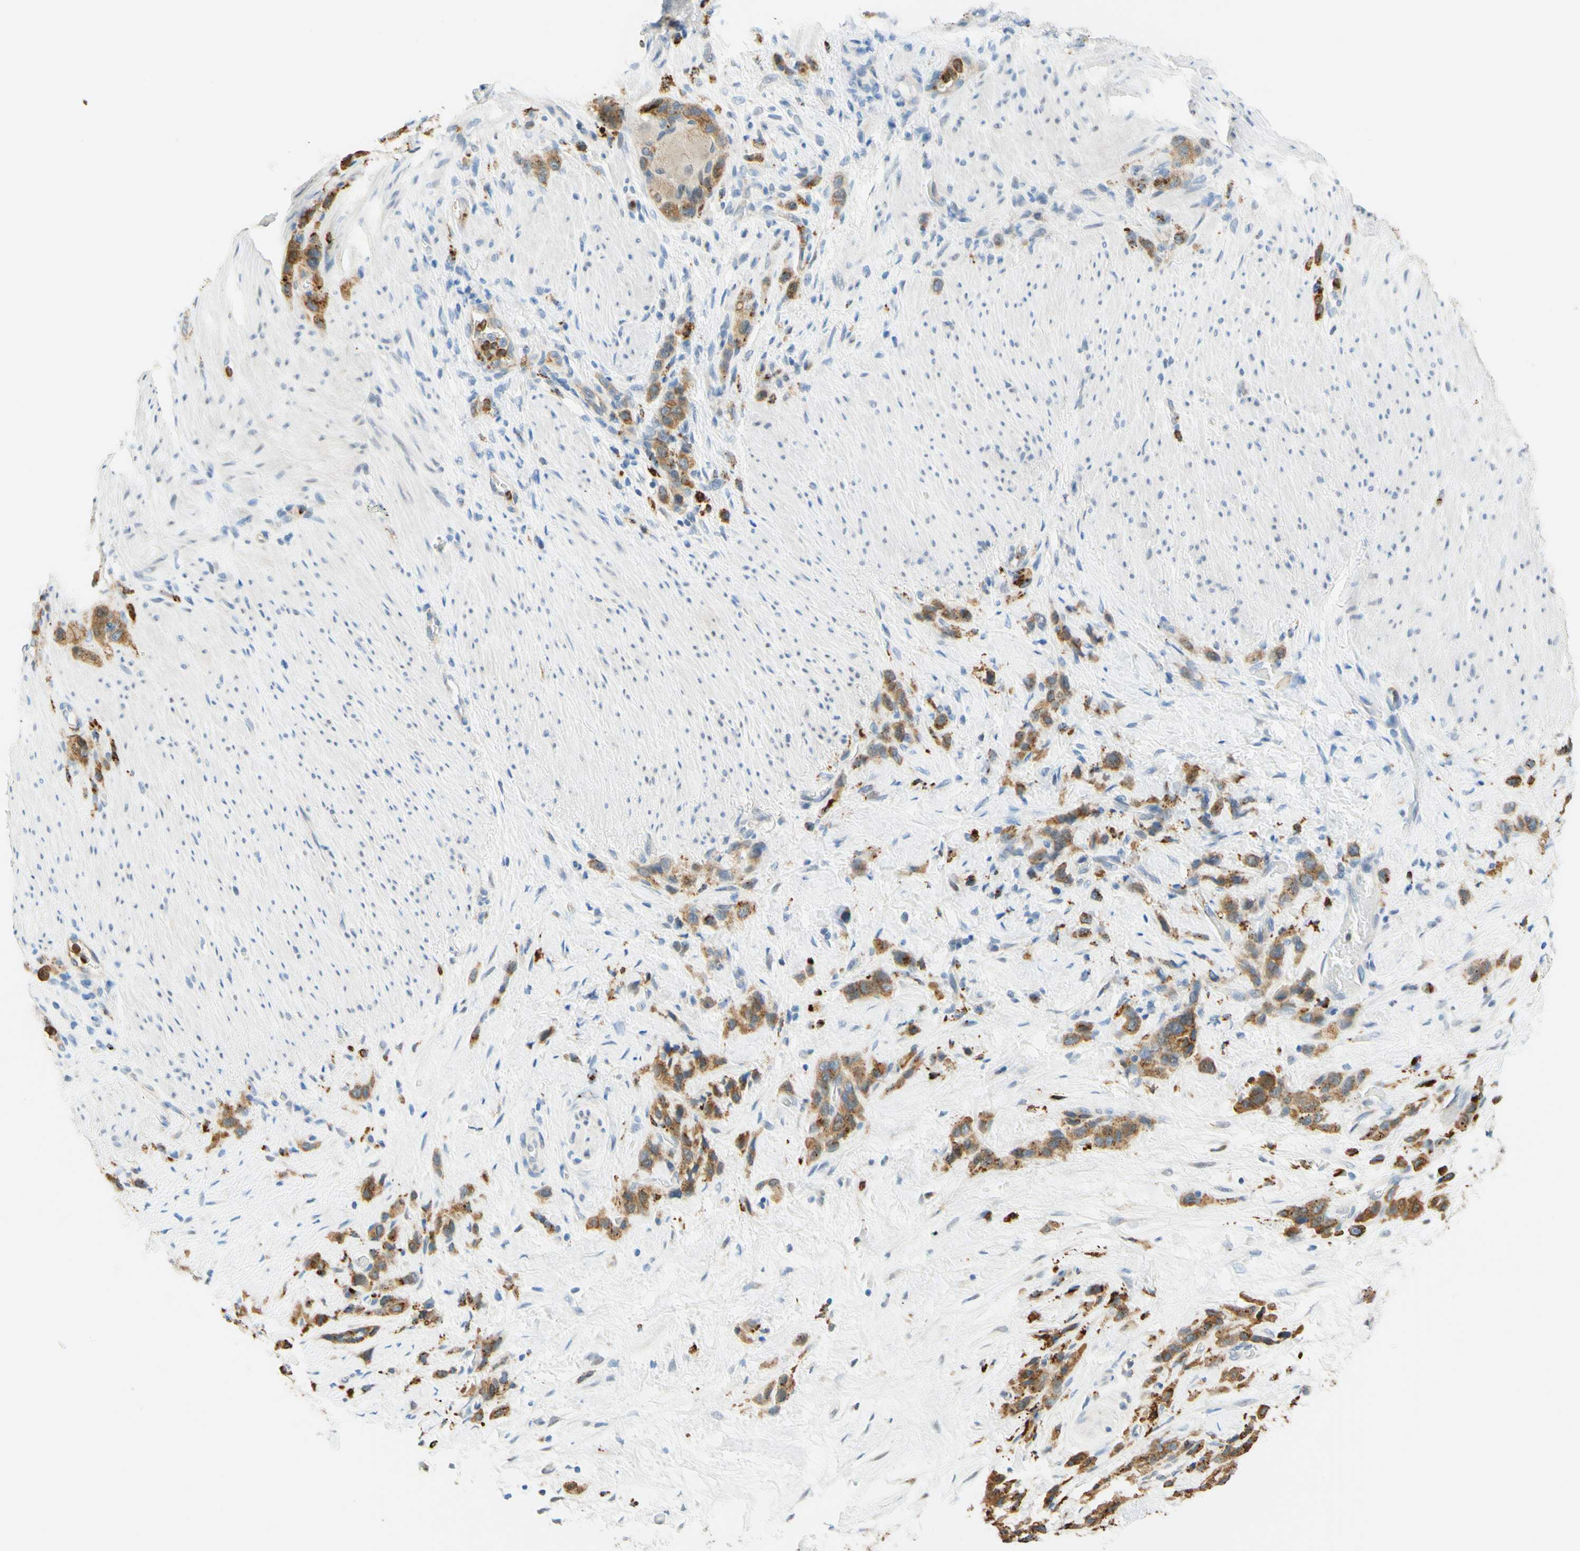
{"staining": {"intensity": "moderate", "quantity": ">75%", "location": "cytoplasmic/membranous"}, "tissue": "stomach cancer", "cell_type": "Tumor cells", "image_type": "cancer", "snomed": [{"axis": "morphology", "description": "Adenocarcinoma, NOS"}, {"axis": "morphology", "description": "Adenocarcinoma, High grade"}, {"axis": "topography", "description": "Stomach, upper"}, {"axis": "topography", "description": "Stomach, lower"}], "caption": "Immunohistochemistry (IHC) of stomach adenocarcinoma shows medium levels of moderate cytoplasmic/membranous expression in approximately >75% of tumor cells.", "gene": "TREM2", "patient": {"sex": "female", "age": 65}}